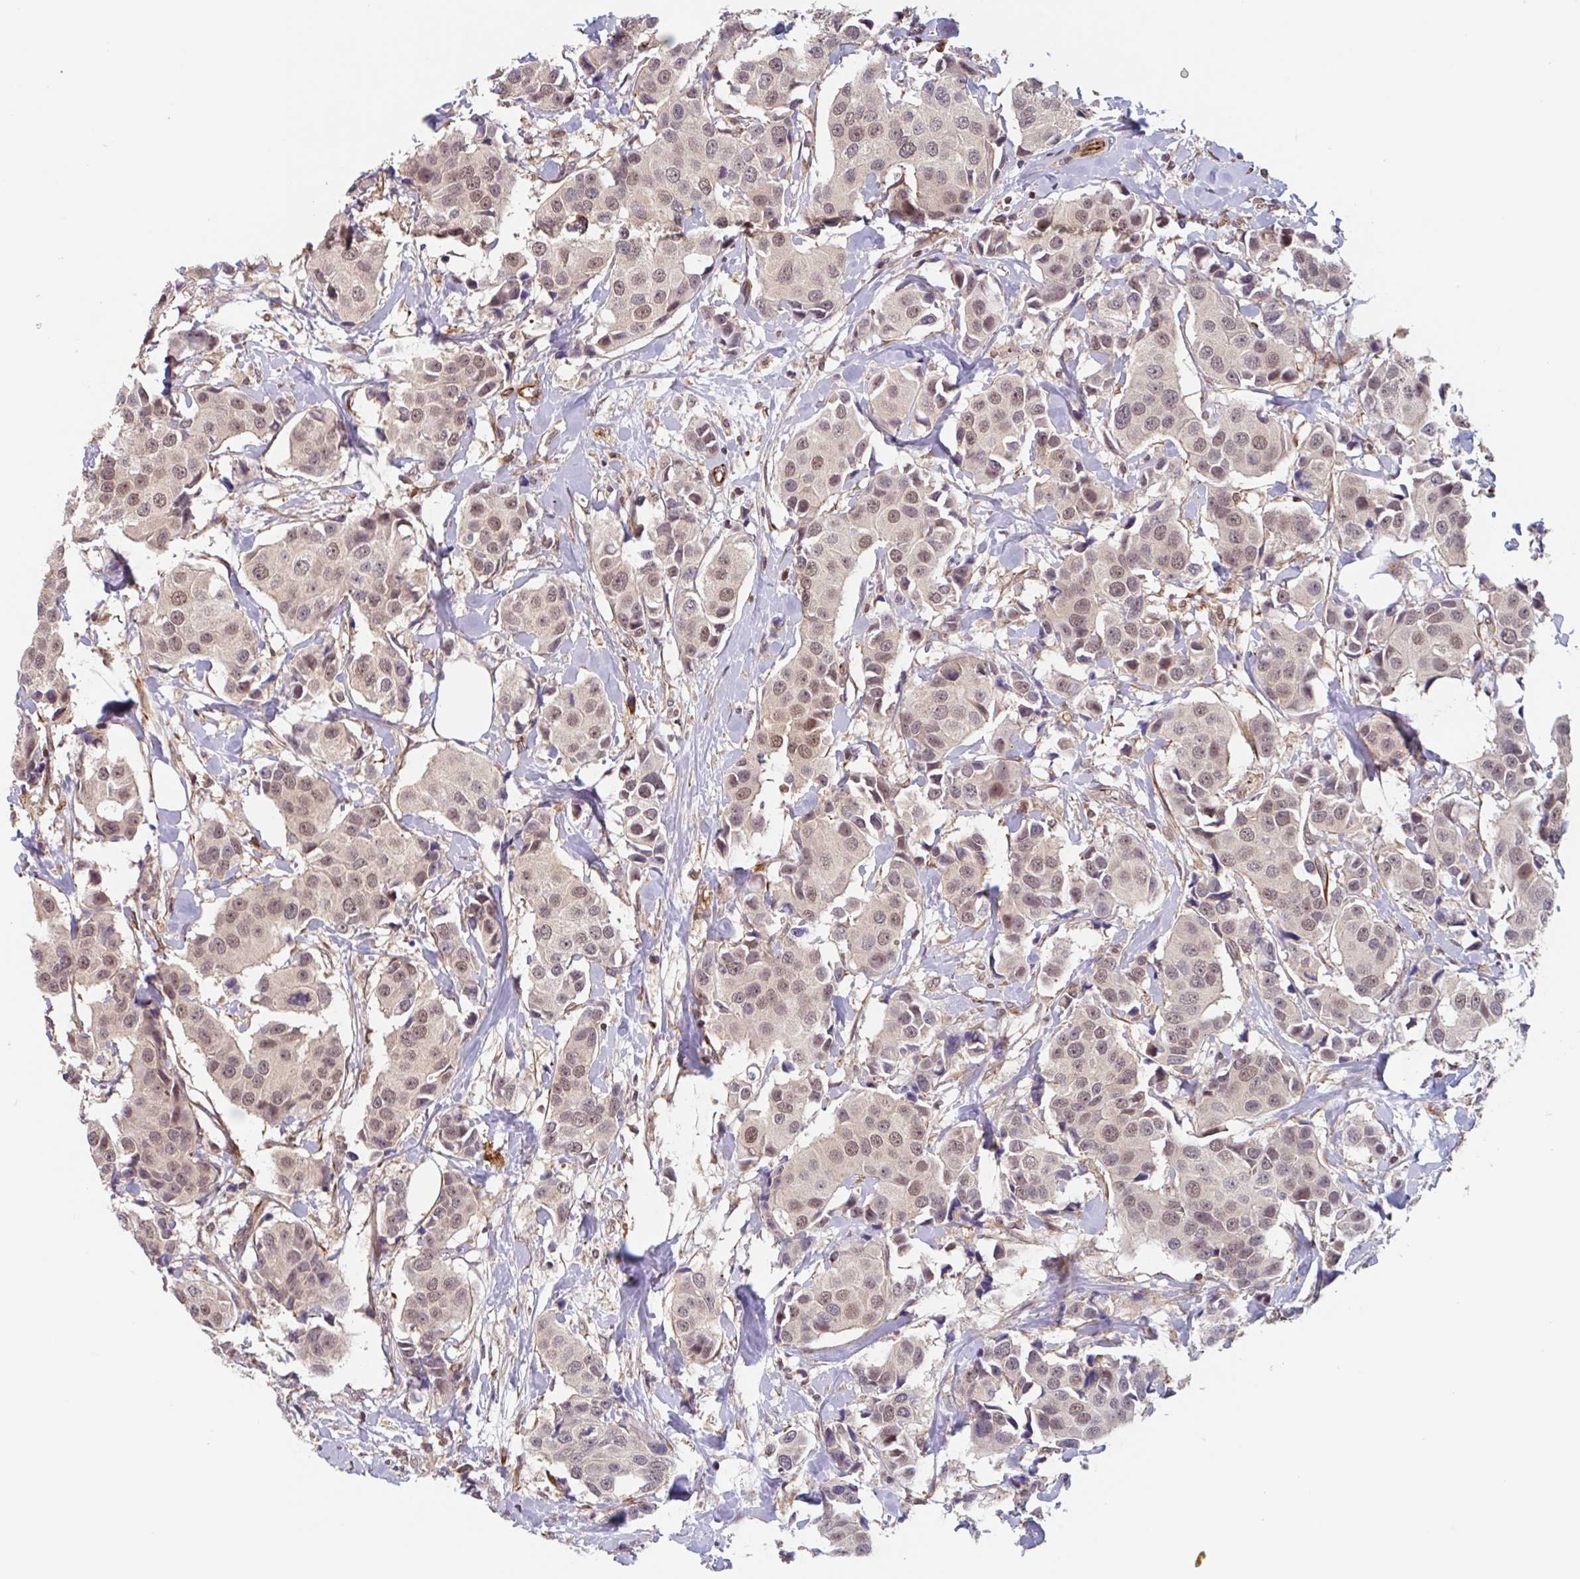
{"staining": {"intensity": "weak", "quantity": ">75%", "location": "nuclear"}, "tissue": "breast cancer", "cell_type": "Tumor cells", "image_type": "cancer", "snomed": [{"axis": "morphology", "description": "Normal tissue, NOS"}, {"axis": "morphology", "description": "Duct carcinoma"}, {"axis": "topography", "description": "Breast"}], "caption": "Immunohistochemical staining of breast cancer displays weak nuclear protein positivity in about >75% of tumor cells. (IHC, brightfield microscopy, high magnification).", "gene": "NUB1", "patient": {"sex": "female", "age": 39}}